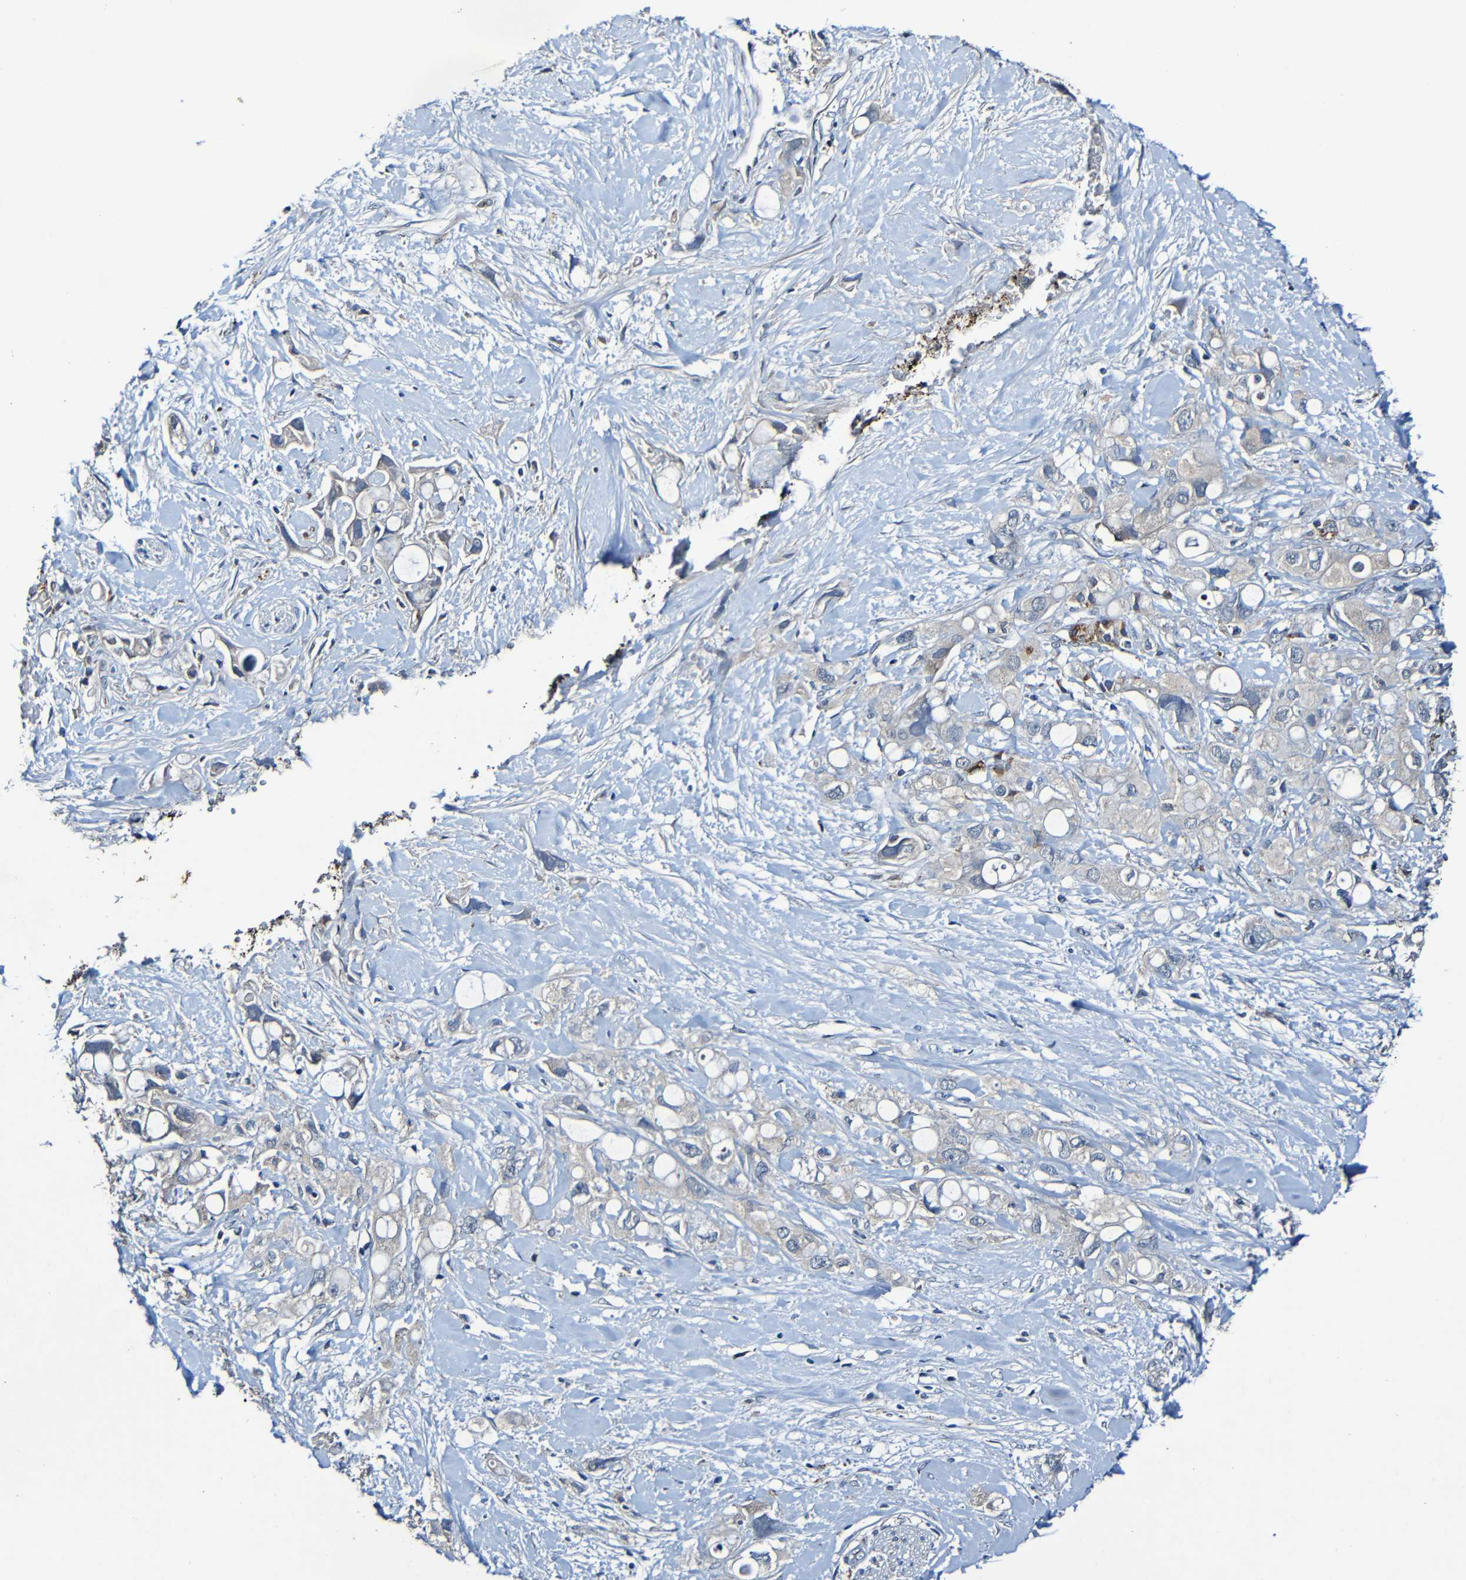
{"staining": {"intensity": "weak", "quantity": "<25%", "location": "cytoplasmic/membranous"}, "tissue": "pancreatic cancer", "cell_type": "Tumor cells", "image_type": "cancer", "snomed": [{"axis": "morphology", "description": "Adenocarcinoma, NOS"}, {"axis": "topography", "description": "Pancreas"}], "caption": "Tumor cells are negative for protein expression in human pancreatic cancer (adenocarcinoma).", "gene": "LRRC70", "patient": {"sex": "female", "age": 56}}